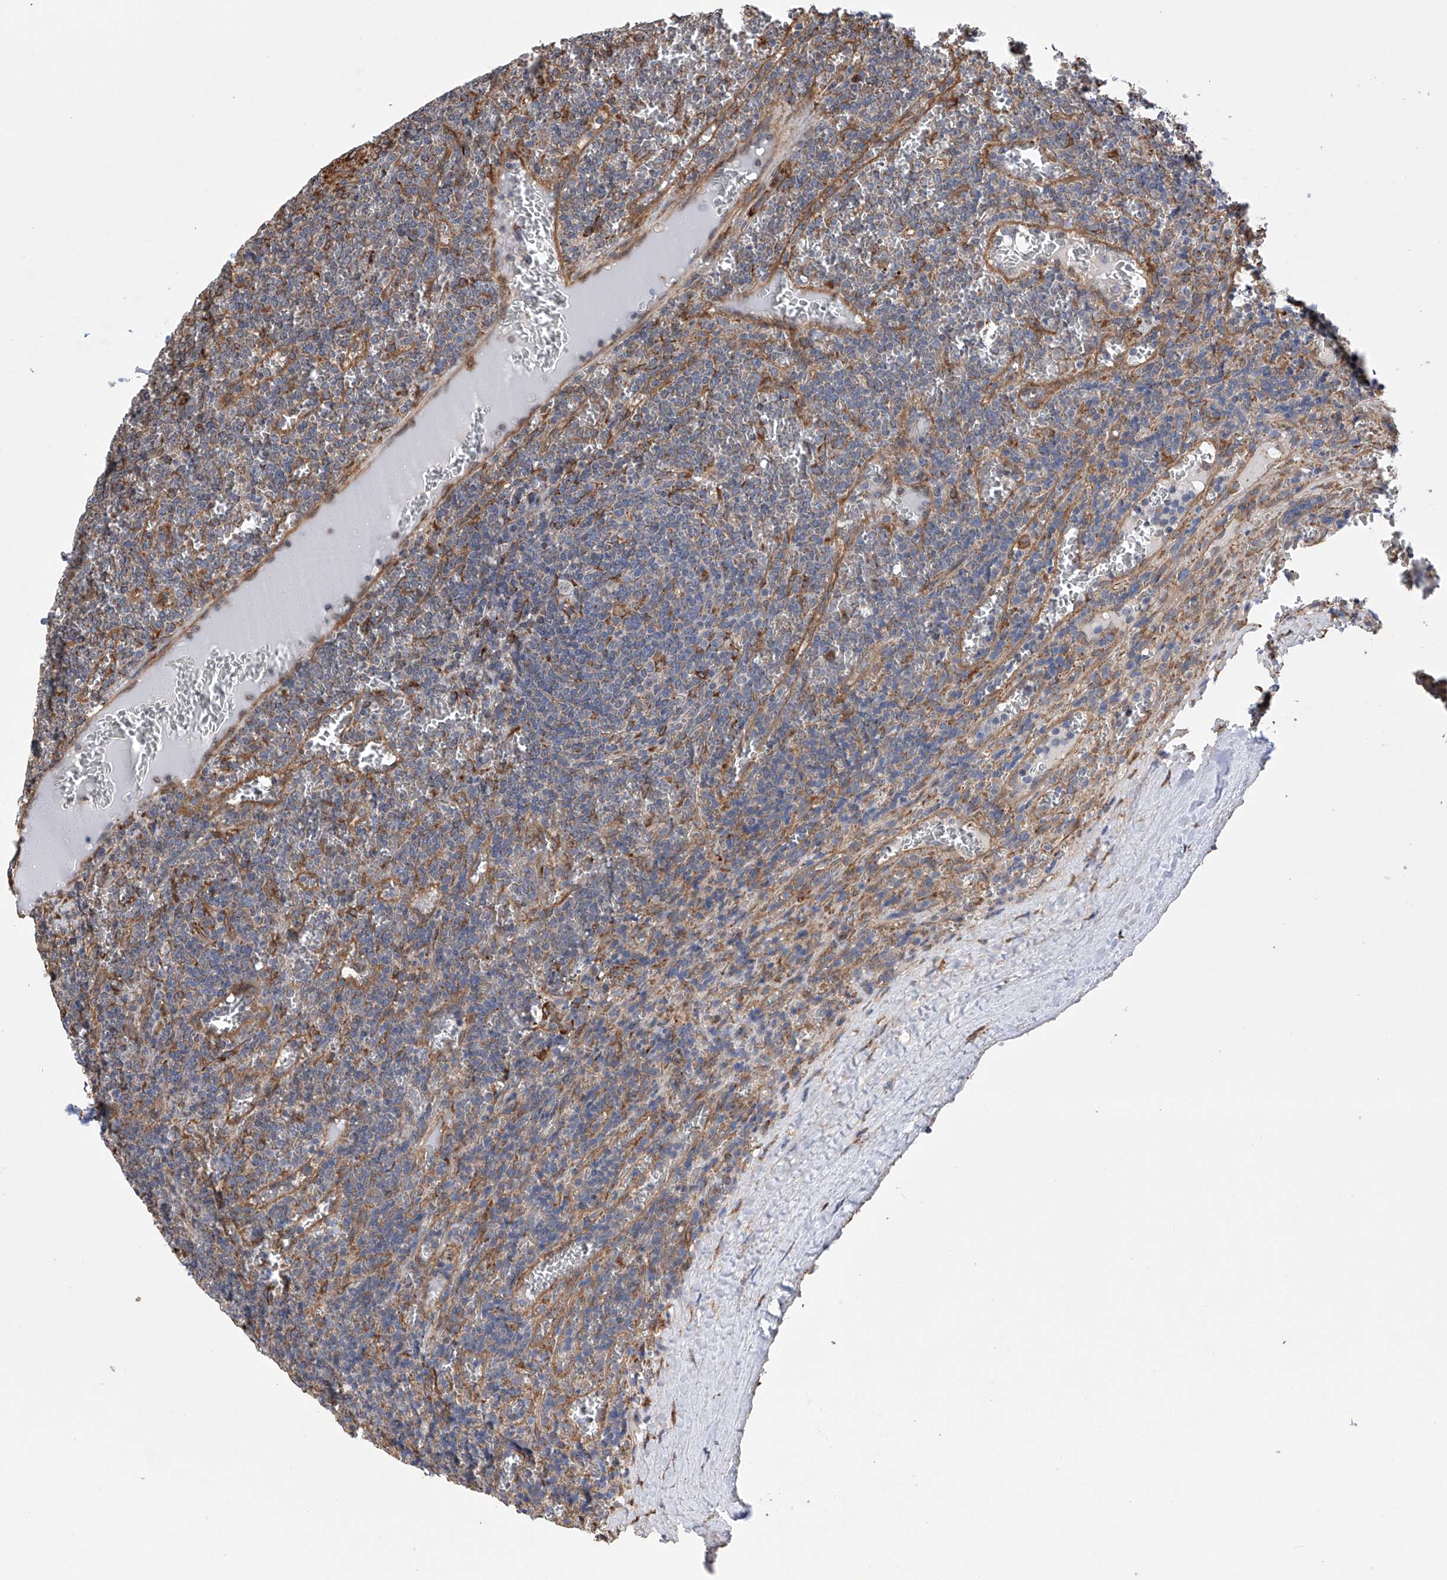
{"staining": {"intensity": "negative", "quantity": "none", "location": "none"}, "tissue": "lymphoma", "cell_type": "Tumor cells", "image_type": "cancer", "snomed": [{"axis": "morphology", "description": "Malignant lymphoma, non-Hodgkin's type, Low grade"}, {"axis": "topography", "description": "Spleen"}], "caption": "Lymphoma was stained to show a protein in brown. There is no significant staining in tumor cells.", "gene": "DNAH8", "patient": {"sex": "female", "age": 19}}